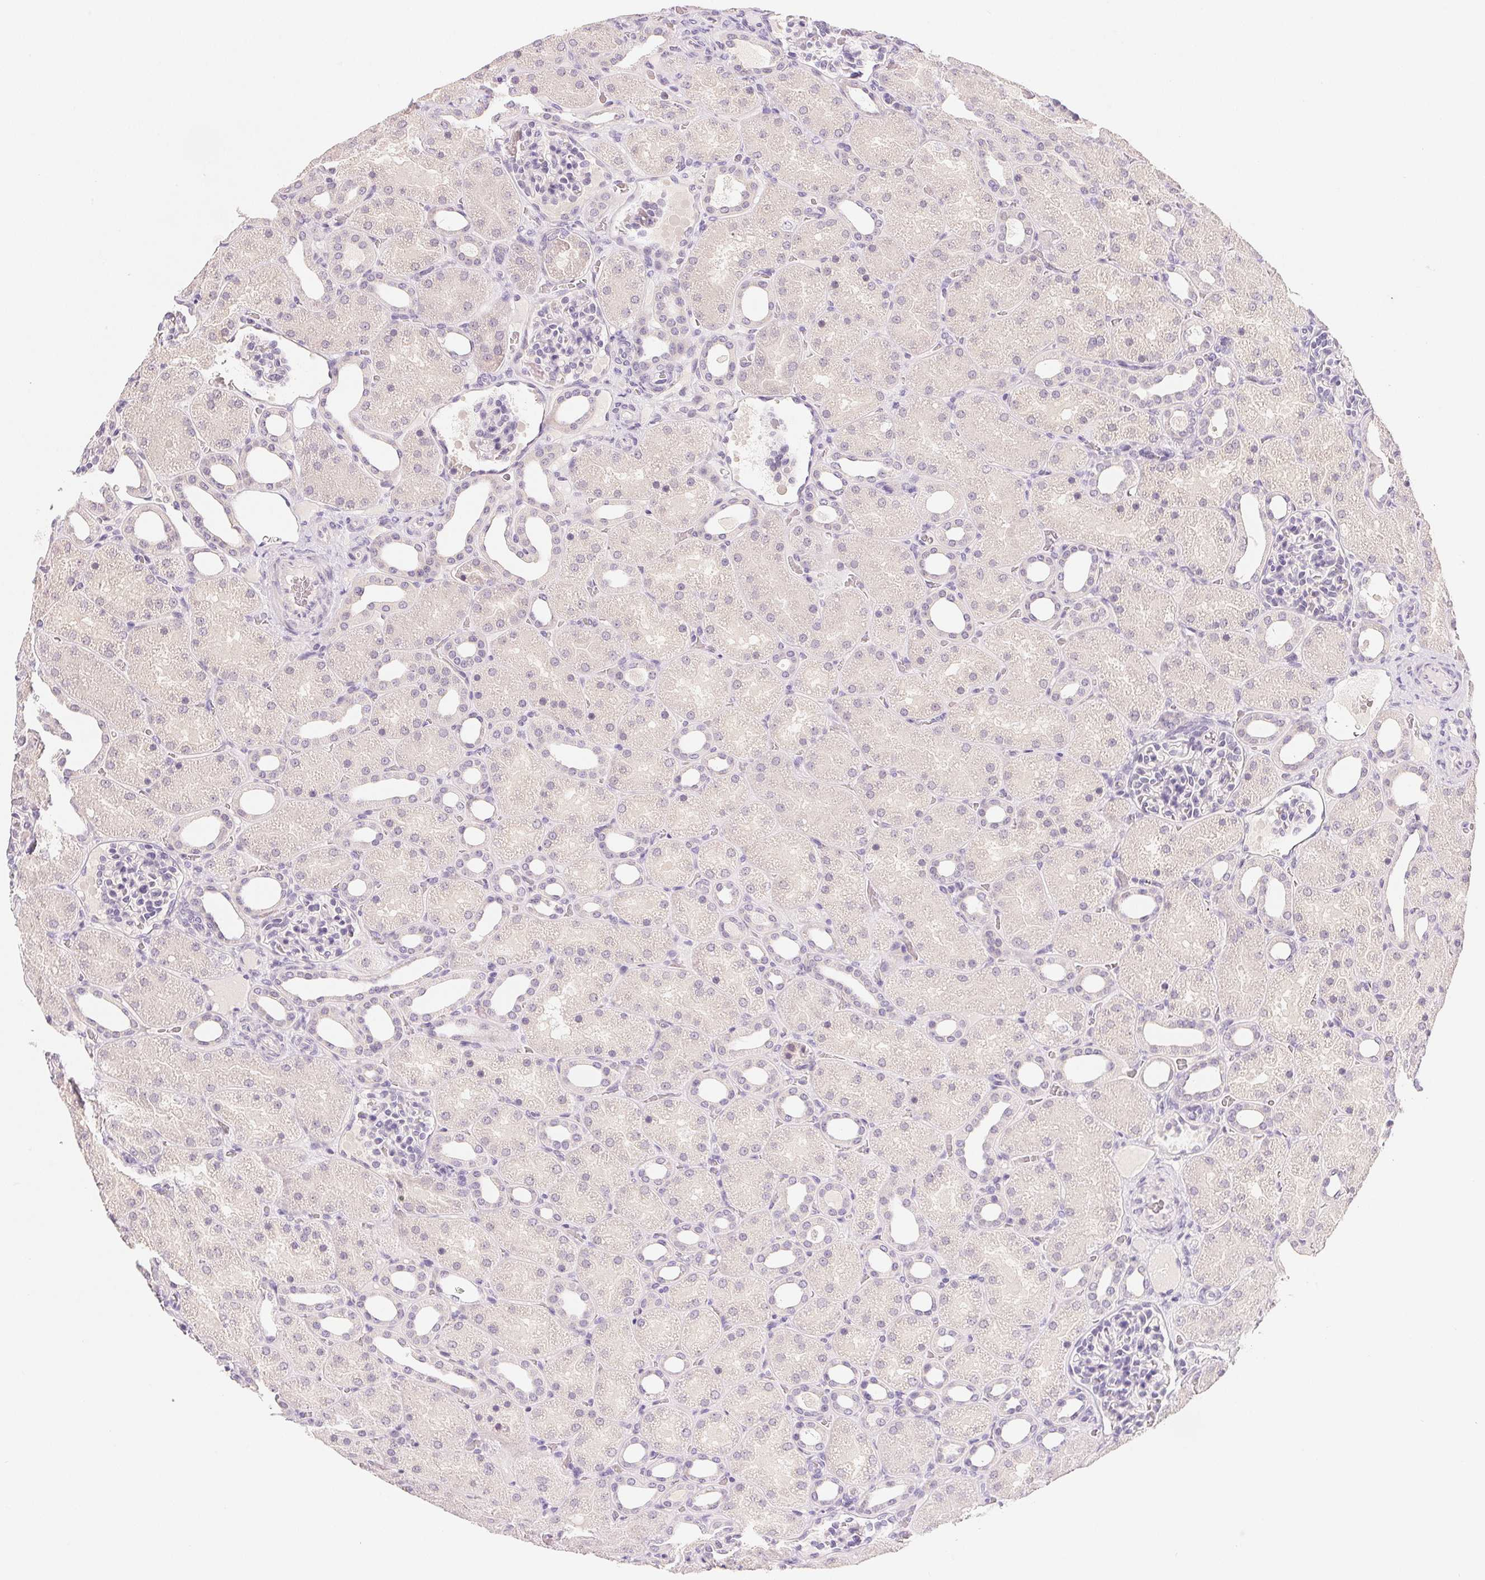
{"staining": {"intensity": "negative", "quantity": "none", "location": "none"}, "tissue": "kidney", "cell_type": "Cells in glomeruli", "image_type": "normal", "snomed": [{"axis": "morphology", "description": "Normal tissue, NOS"}, {"axis": "topography", "description": "Kidney"}], "caption": "Kidney stained for a protein using immunohistochemistry exhibits no expression cells in glomeruli.", "gene": "MCOLN3", "patient": {"sex": "male", "age": 2}}